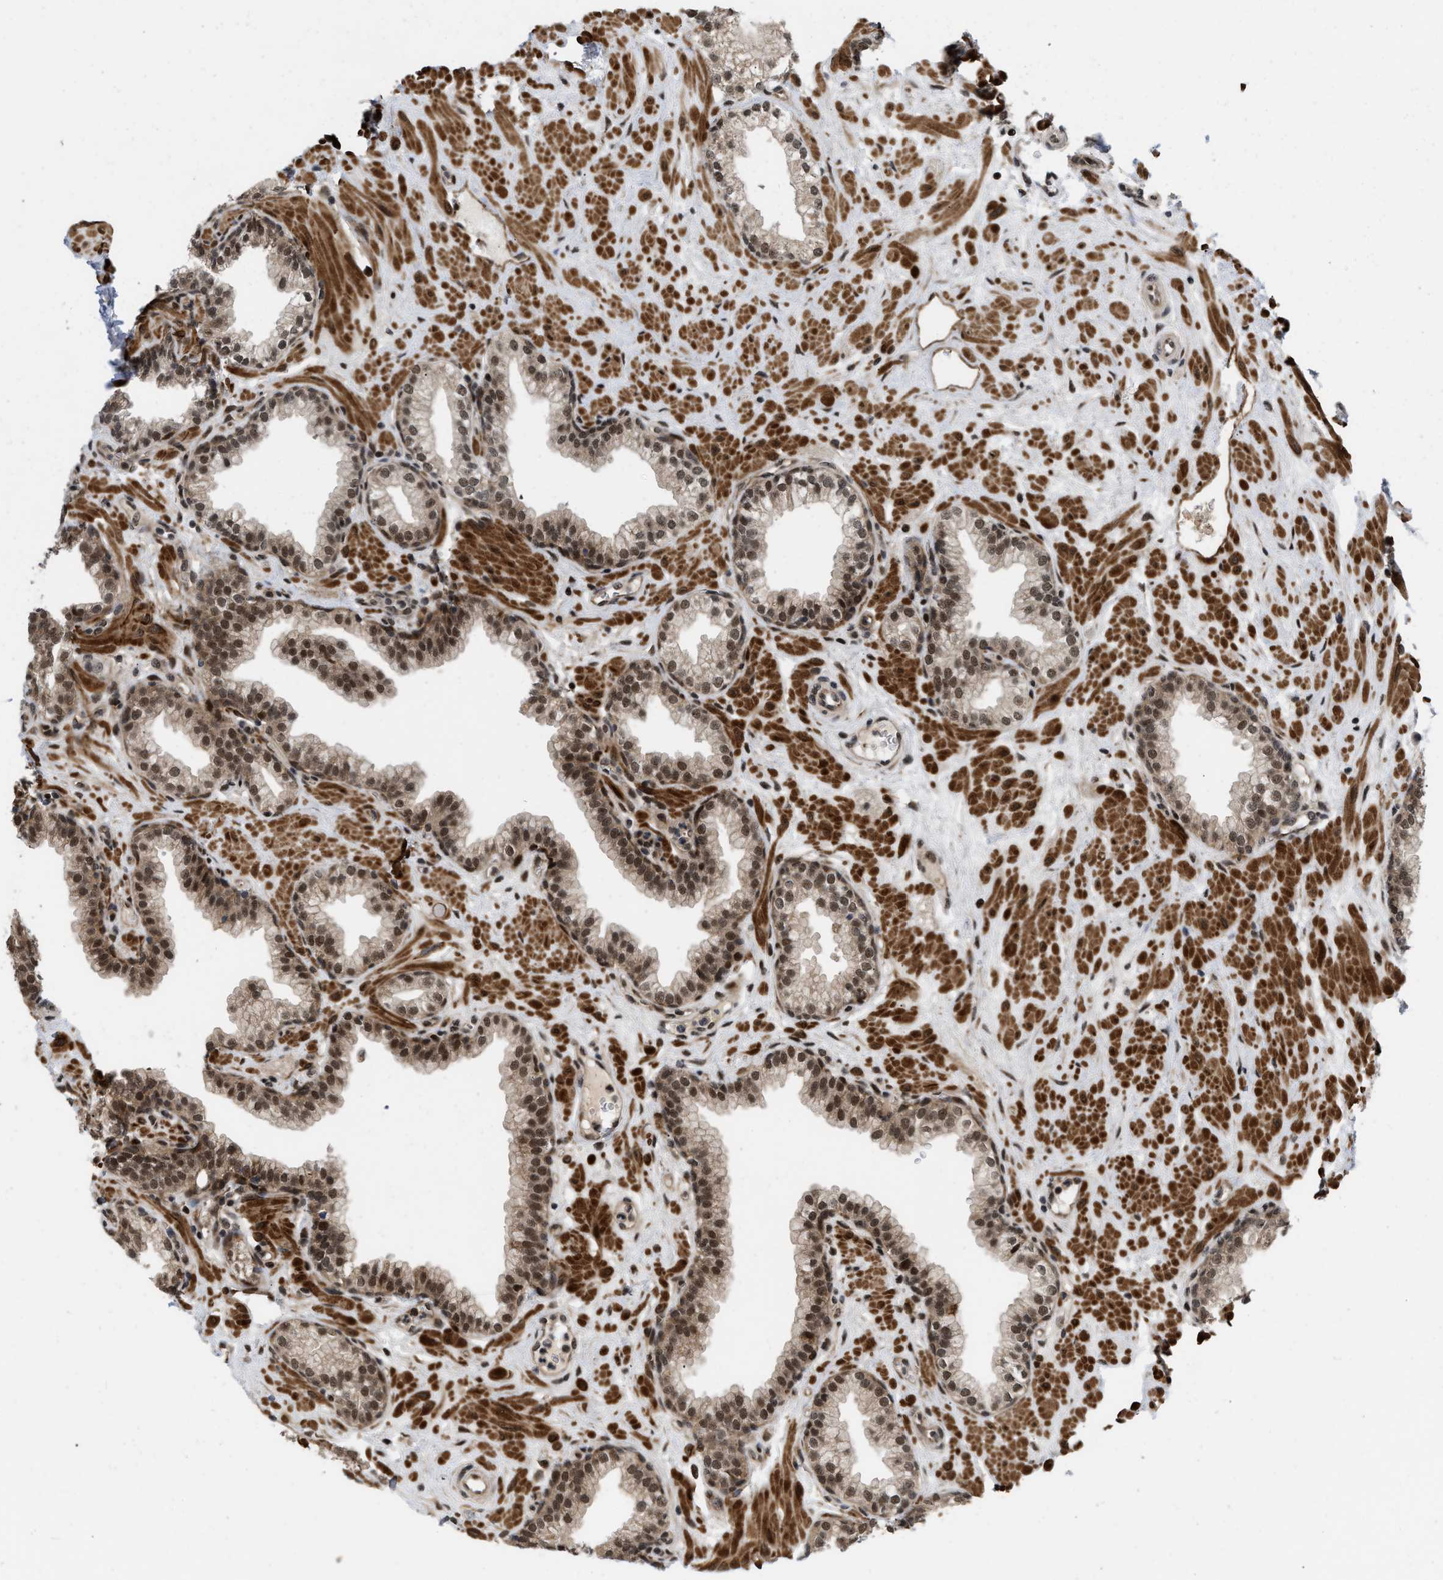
{"staining": {"intensity": "strong", "quantity": ">75%", "location": "nuclear"}, "tissue": "prostate", "cell_type": "Glandular cells", "image_type": "normal", "snomed": [{"axis": "morphology", "description": "Normal tissue, NOS"}, {"axis": "morphology", "description": "Urothelial carcinoma, Low grade"}, {"axis": "topography", "description": "Urinary bladder"}, {"axis": "topography", "description": "Prostate"}], "caption": "Immunohistochemical staining of benign prostate shows >75% levels of strong nuclear protein positivity in approximately >75% of glandular cells.", "gene": "ANKRD11", "patient": {"sex": "male", "age": 60}}